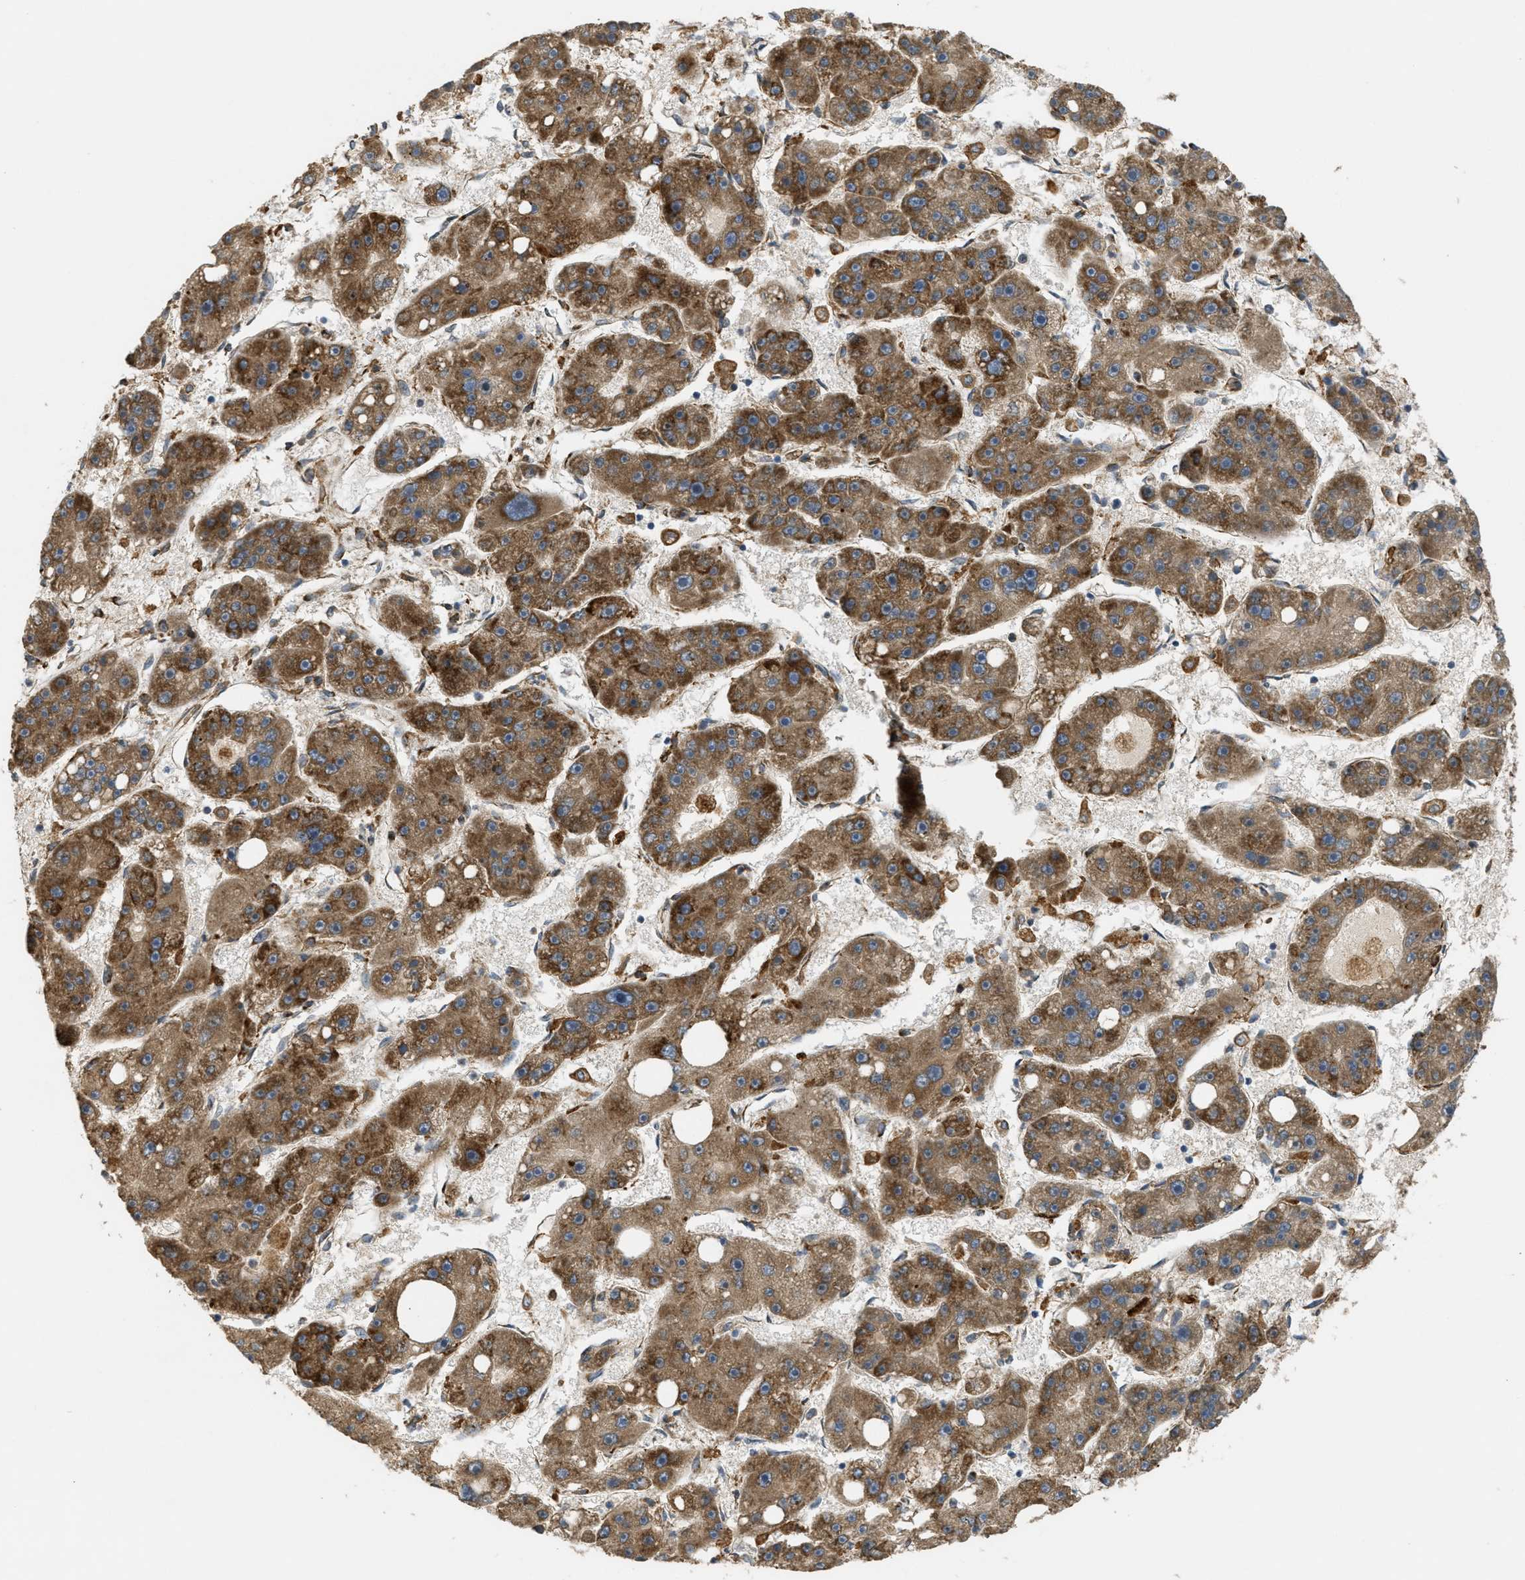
{"staining": {"intensity": "strong", "quantity": ">75%", "location": "cytoplasmic/membranous"}, "tissue": "liver cancer", "cell_type": "Tumor cells", "image_type": "cancer", "snomed": [{"axis": "morphology", "description": "Carcinoma, Hepatocellular, NOS"}, {"axis": "topography", "description": "Liver"}], "caption": "Liver cancer (hepatocellular carcinoma) was stained to show a protein in brown. There is high levels of strong cytoplasmic/membranous positivity in approximately >75% of tumor cells. The staining was performed using DAB (3,3'-diaminobenzidine), with brown indicating positive protein expression. Nuclei are stained blue with hematoxylin.", "gene": "PCDH18", "patient": {"sex": "female", "age": 61}}